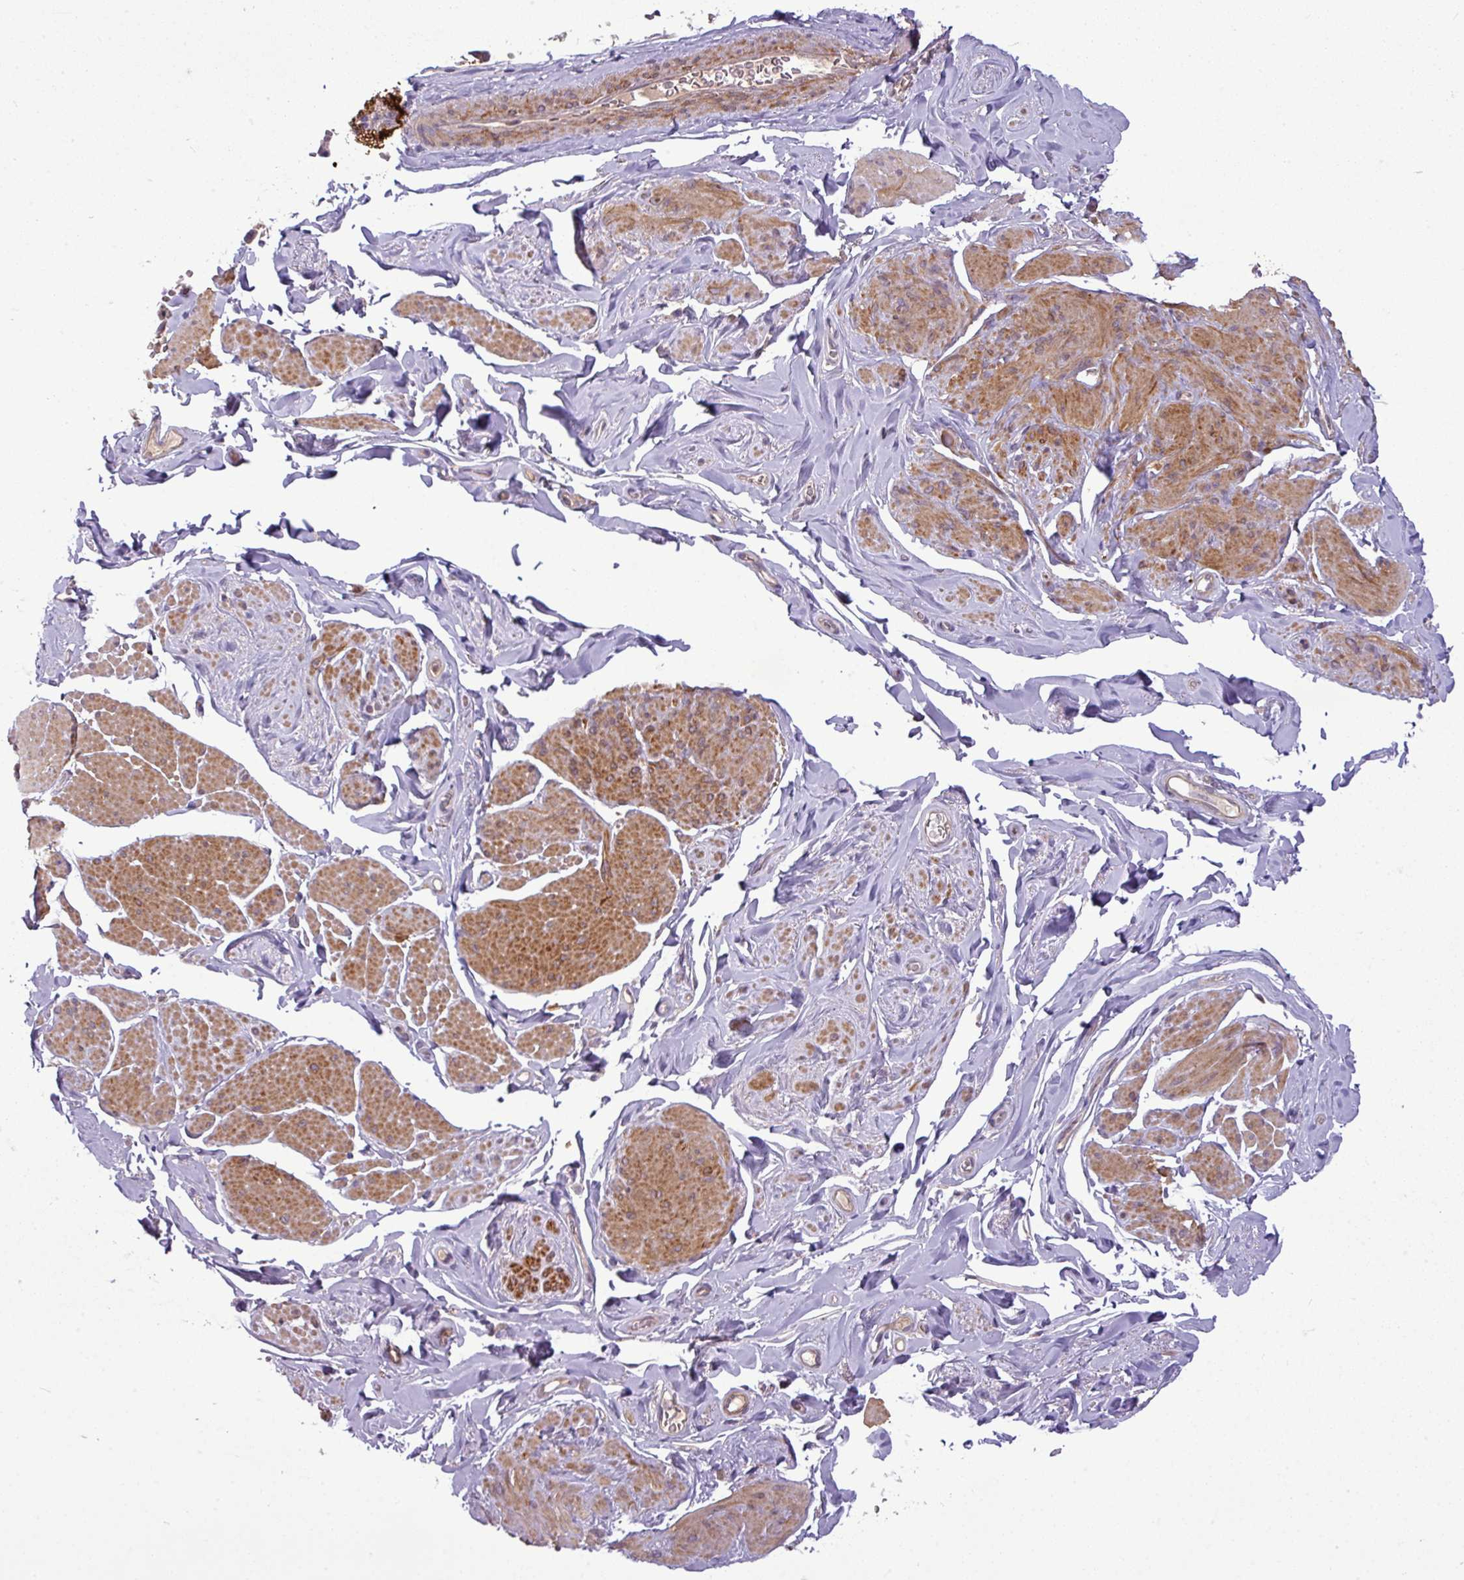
{"staining": {"intensity": "moderate", "quantity": "25%-75%", "location": "cytoplasmic/membranous"}, "tissue": "smooth muscle", "cell_type": "Smooth muscle cells", "image_type": "normal", "snomed": [{"axis": "morphology", "description": "Normal tissue, NOS"}, {"axis": "topography", "description": "Smooth muscle"}, {"axis": "topography", "description": "Peripheral nerve tissue"}], "caption": "Human smooth muscle stained with a brown dye shows moderate cytoplasmic/membranous positive staining in about 25%-75% of smooth muscle cells.", "gene": "ZNF35", "patient": {"sex": "male", "age": 69}}